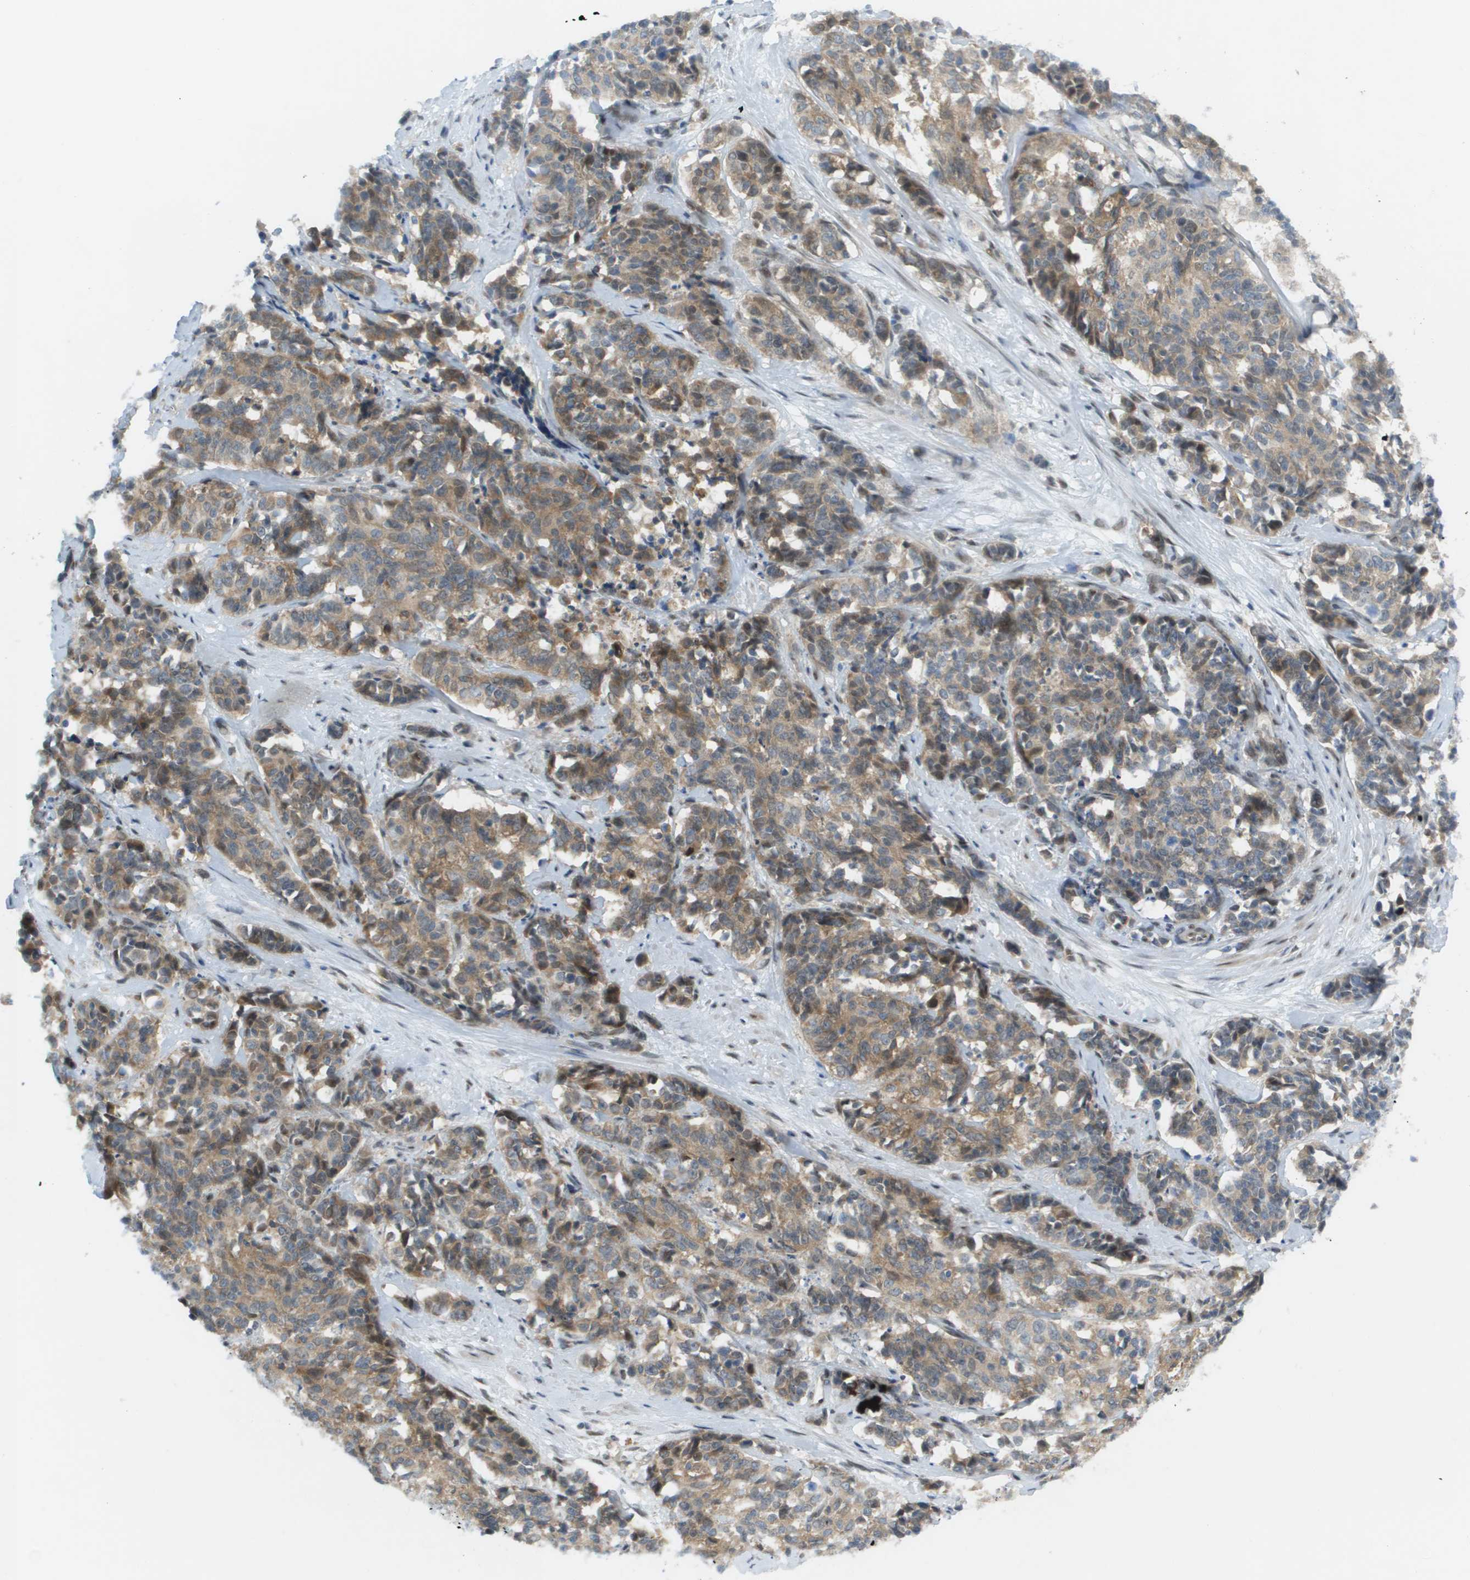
{"staining": {"intensity": "moderate", "quantity": ">75%", "location": "cytoplasmic/membranous,nuclear"}, "tissue": "cervical cancer", "cell_type": "Tumor cells", "image_type": "cancer", "snomed": [{"axis": "morphology", "description": "Squamous cell carcinoma, NOS"}, {"axis": "topography", "description": "Cervix"}], "caption": "Moderate cytoplasmic/membranous and nuclear staining is appreciated in about >75% of tumor cells in squamous cell carcinoma (cervical).", "gene": "CACNB4", "patient": {"sex": "female", "age": 35}}